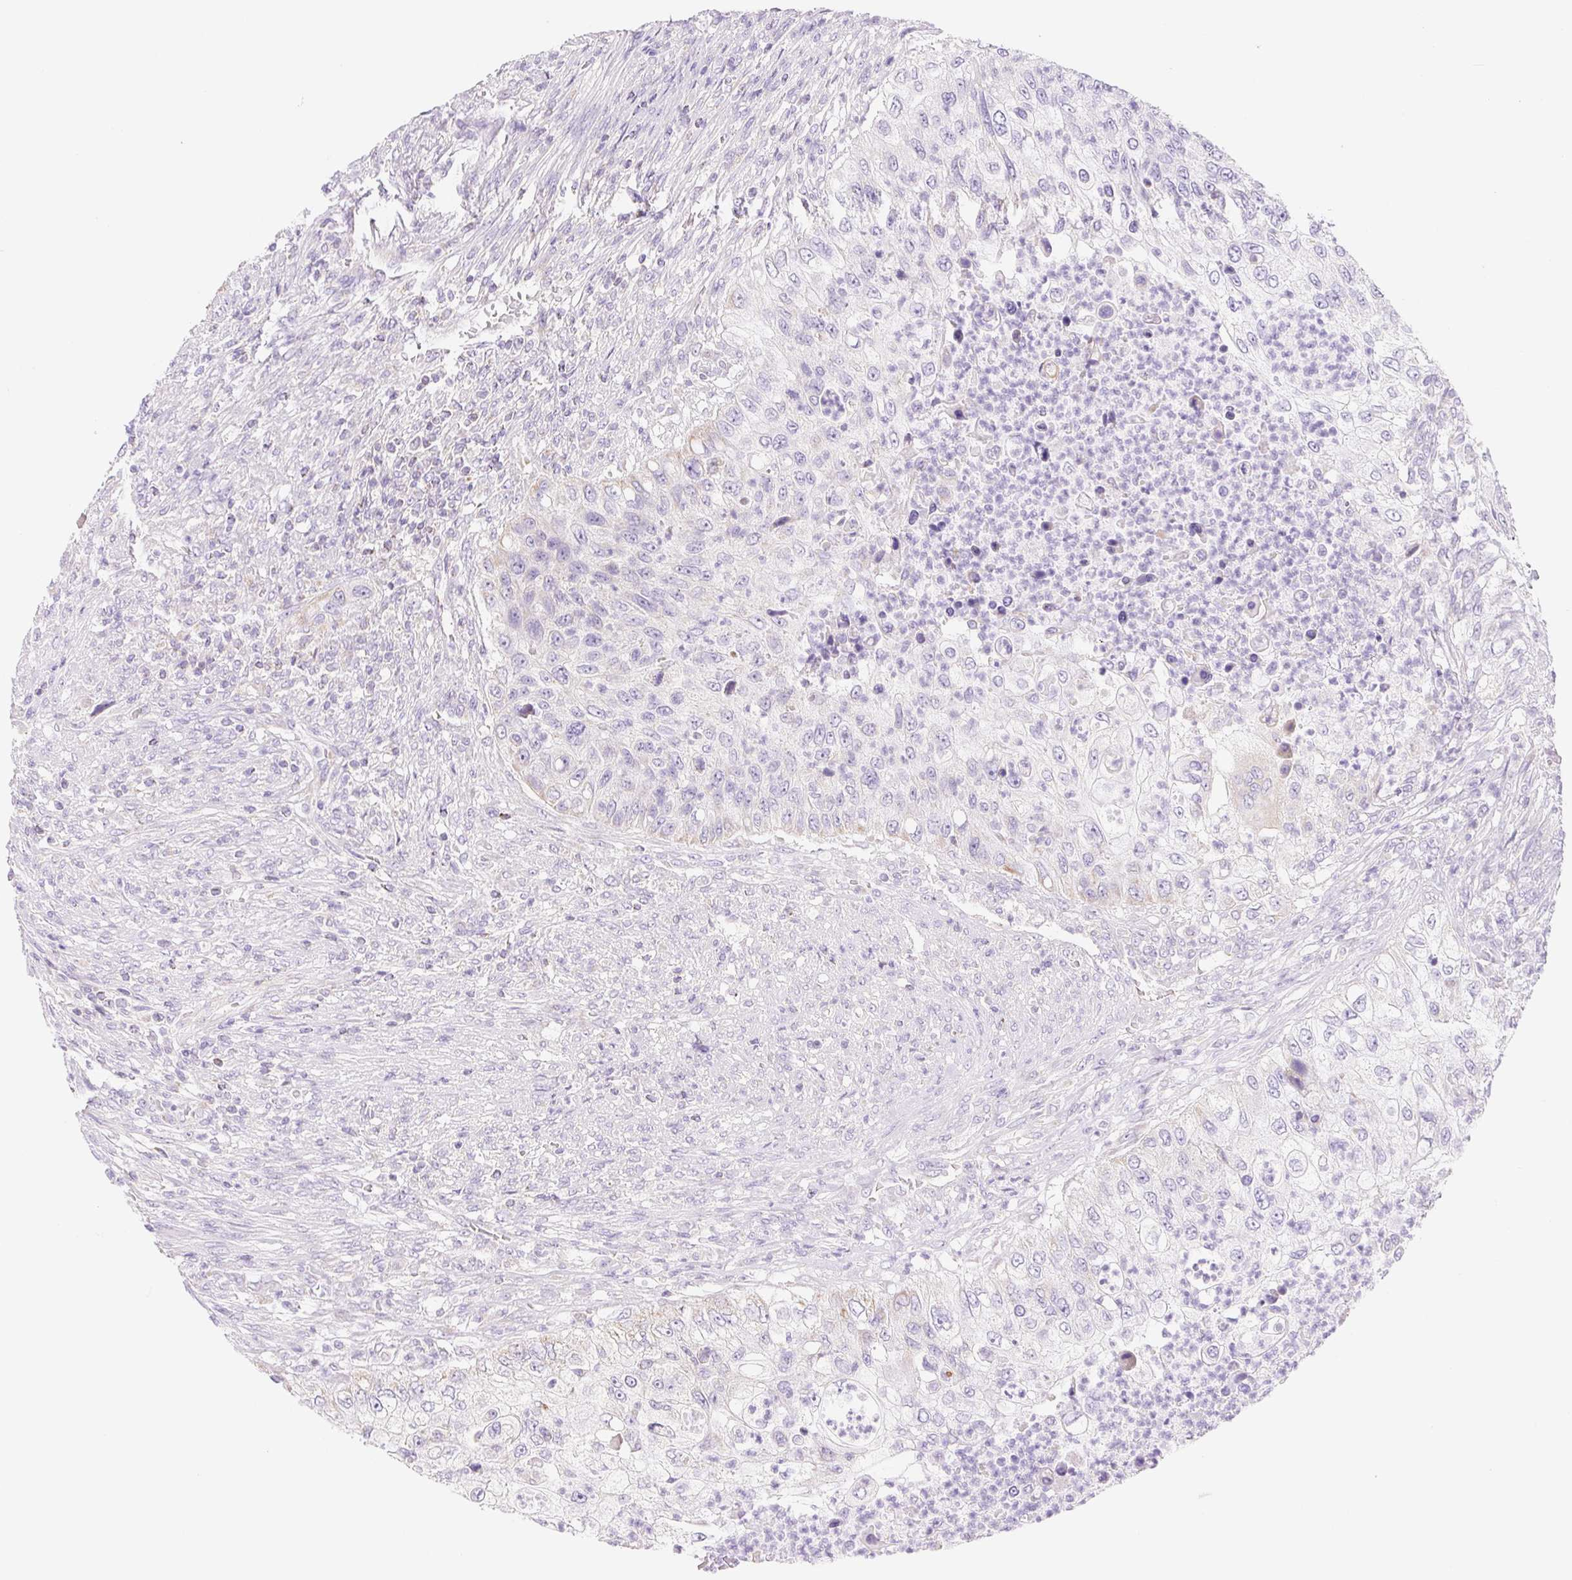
{"staining": {"intensity": "negative", "quantity": "none", "location": "none"}, "tissue": "urothelial cancer", "cell_type": "Tumor cells", "image_type": "cancer", "snomed": [{"axis": "morphology", "description": "Urothelial carcinoma, High grade"}, {"axis": "topography", "description": "Urinary bladder"}], "caption": "High power microscopy micrograph of an immunohistochemistry micrograph of urothelial cancer, revealing no significant positivity in tumor cells.", "gene": "FOCAD", "patient": {"sex": "female", "age": 60}}